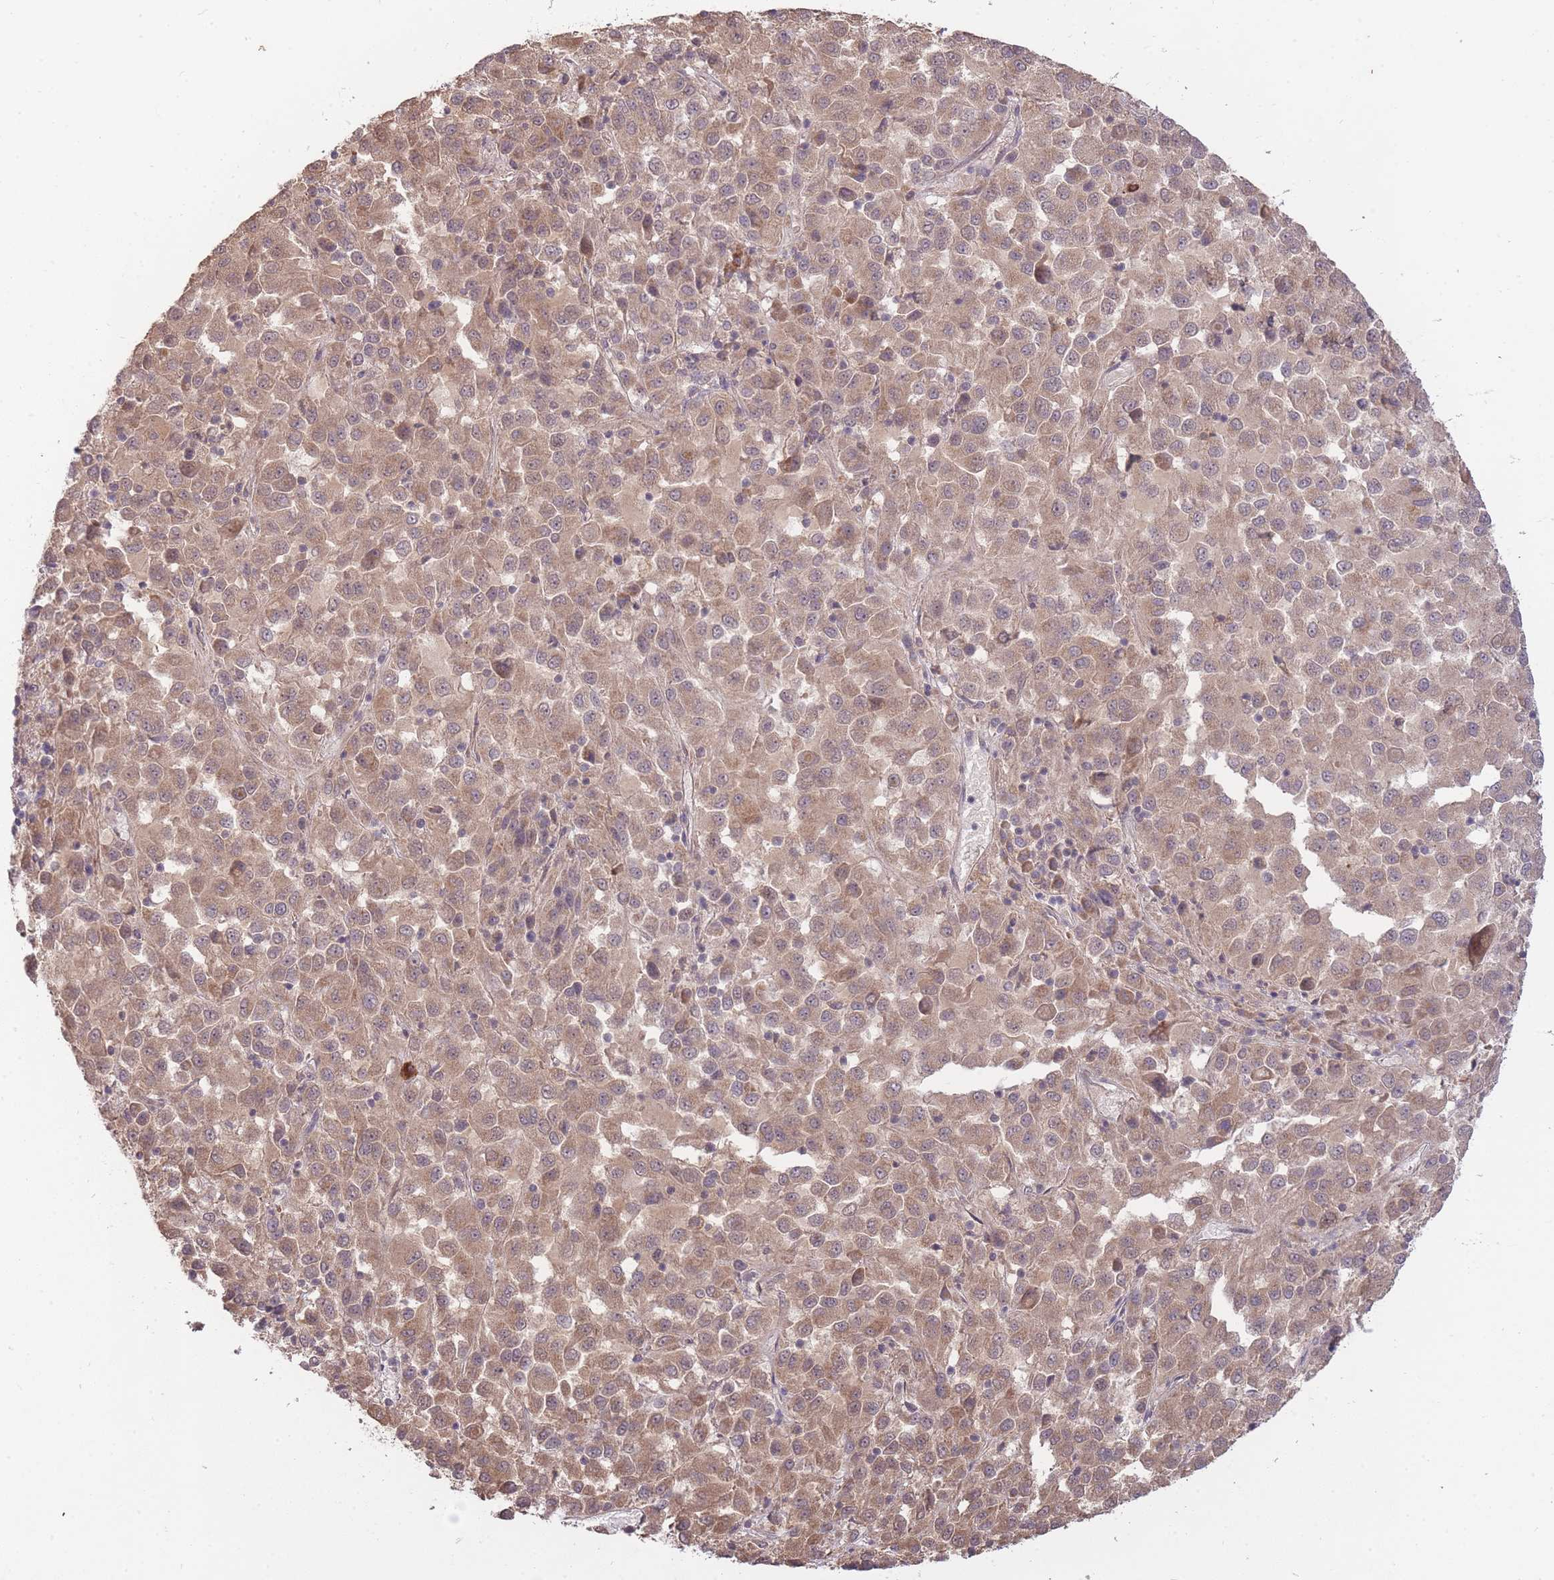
{"staining": {"intensity": "moderate", "quantity": ">75%", "location": "cytoplasmic/membranous,nuclear"}, "tissue": "melanoma", "cell_type": "Tumor cells", "image_type": "cancer", "snomed": [{"axis": "morphology", "description": "Malignant melanoma, Metastatic site"}, {"axis": "topography", "description": "Lung"}], "caption": "Human malignant melanoma (metastatic site) stained for a protein (brown) reveals moderate cytoplasmic/membranous and nuclear positive staining in about >75% of tumor cells.", "gene": "SMC6", "patient": {"sex": "male", "age": 64}}